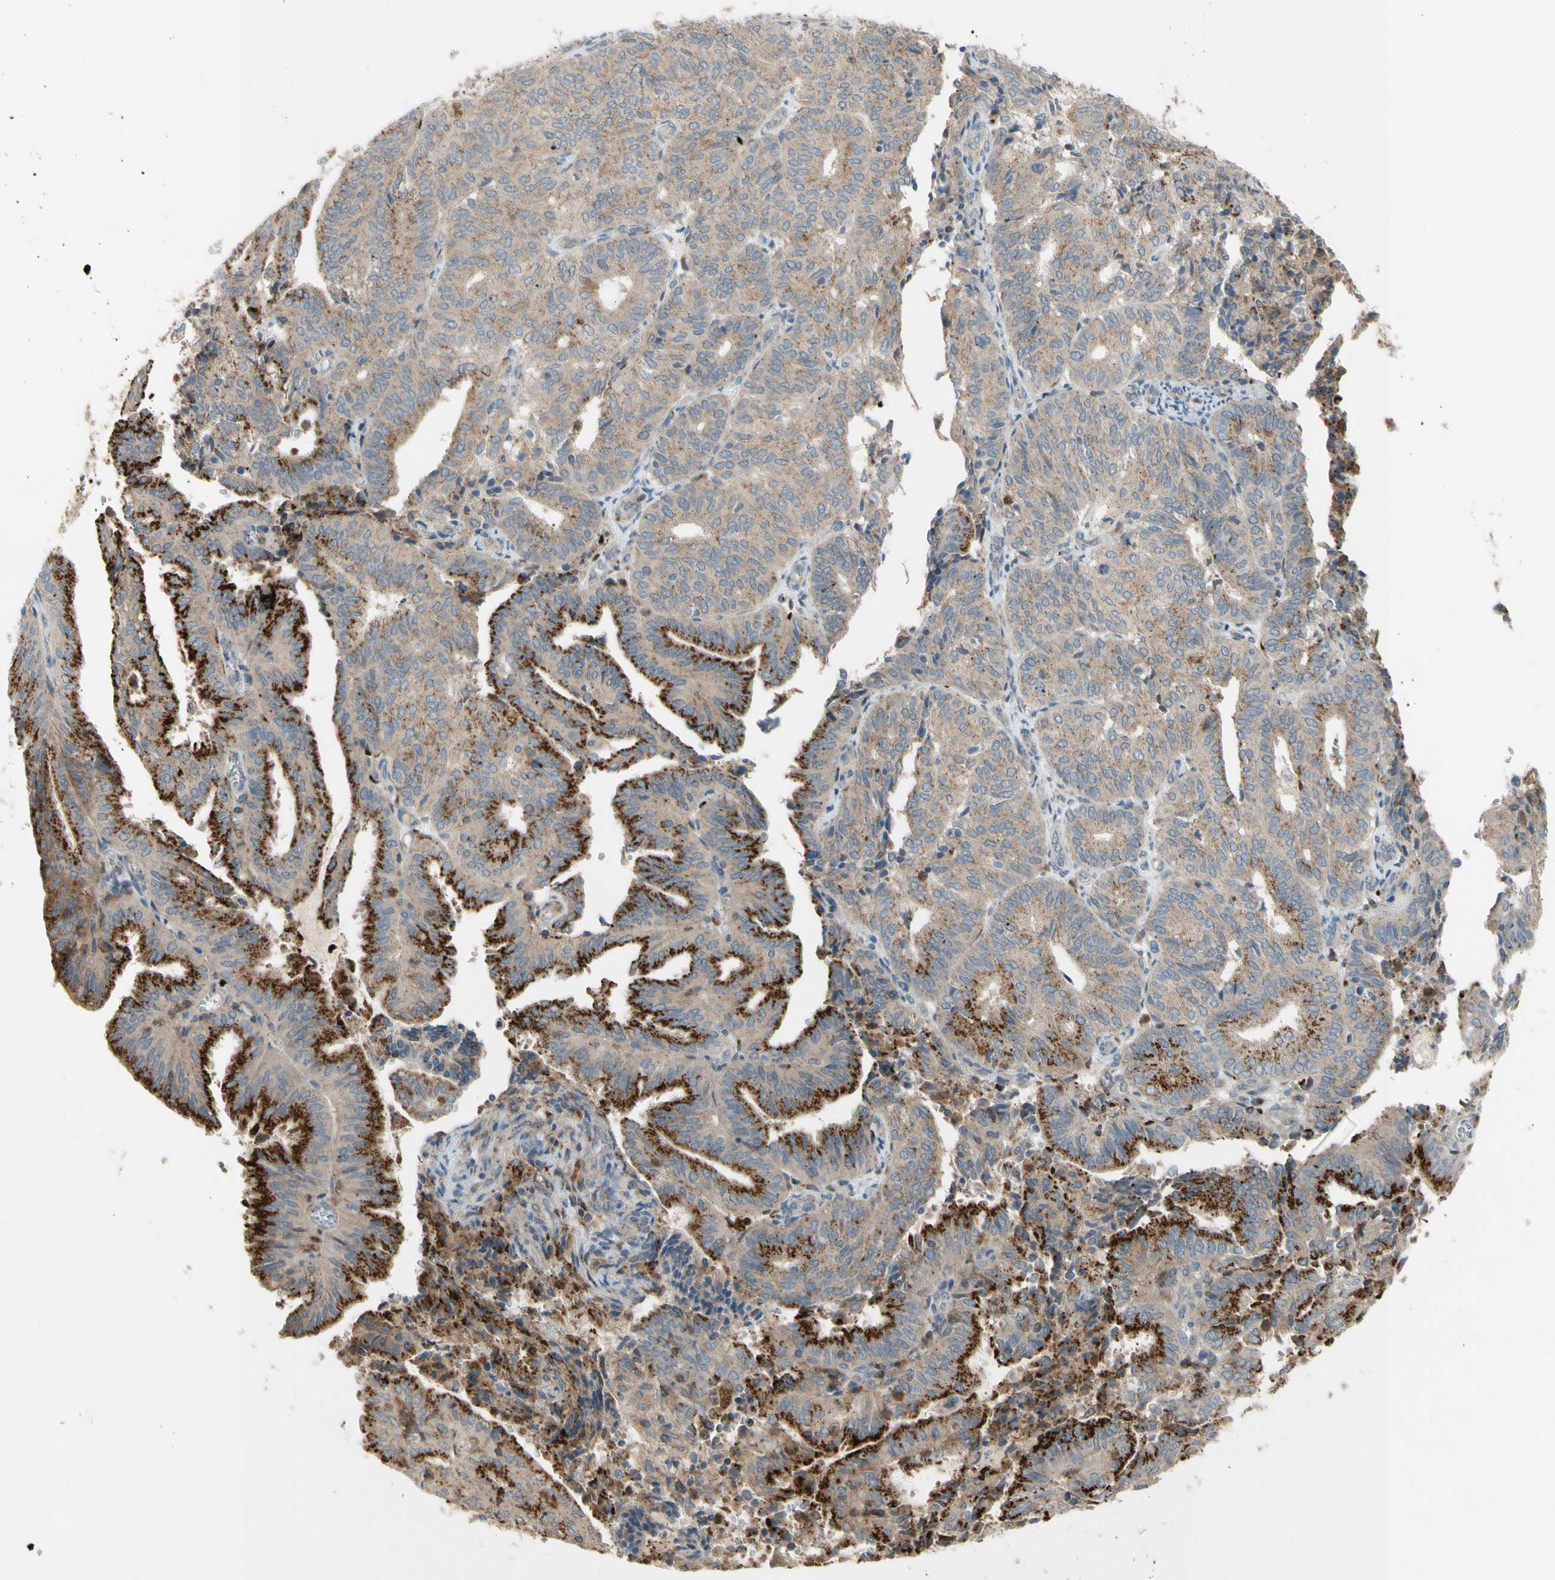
{"staining": {"intensity": "strong", "quantity": ">75%", "location": "cytoplasmic/membranous"}, "tissue": "endometrial cancer", "cell_type": "Tumor cells", "image_type": "cancer", "snomed": [{"axis": "morphology", "description": "Adenocarcinoma, NOS"}, {"axis": "topography", "description": "Uterus"}], "caption": "DAB immunohistochemical staining of human endometrial cancer (adenocarcinoma) displays strong cytoplasmic/membranous protein positivity in approximately >75% of tumor cells.", "gene": "GALNT5", "patient": {"sex": "female", "age": 60}}